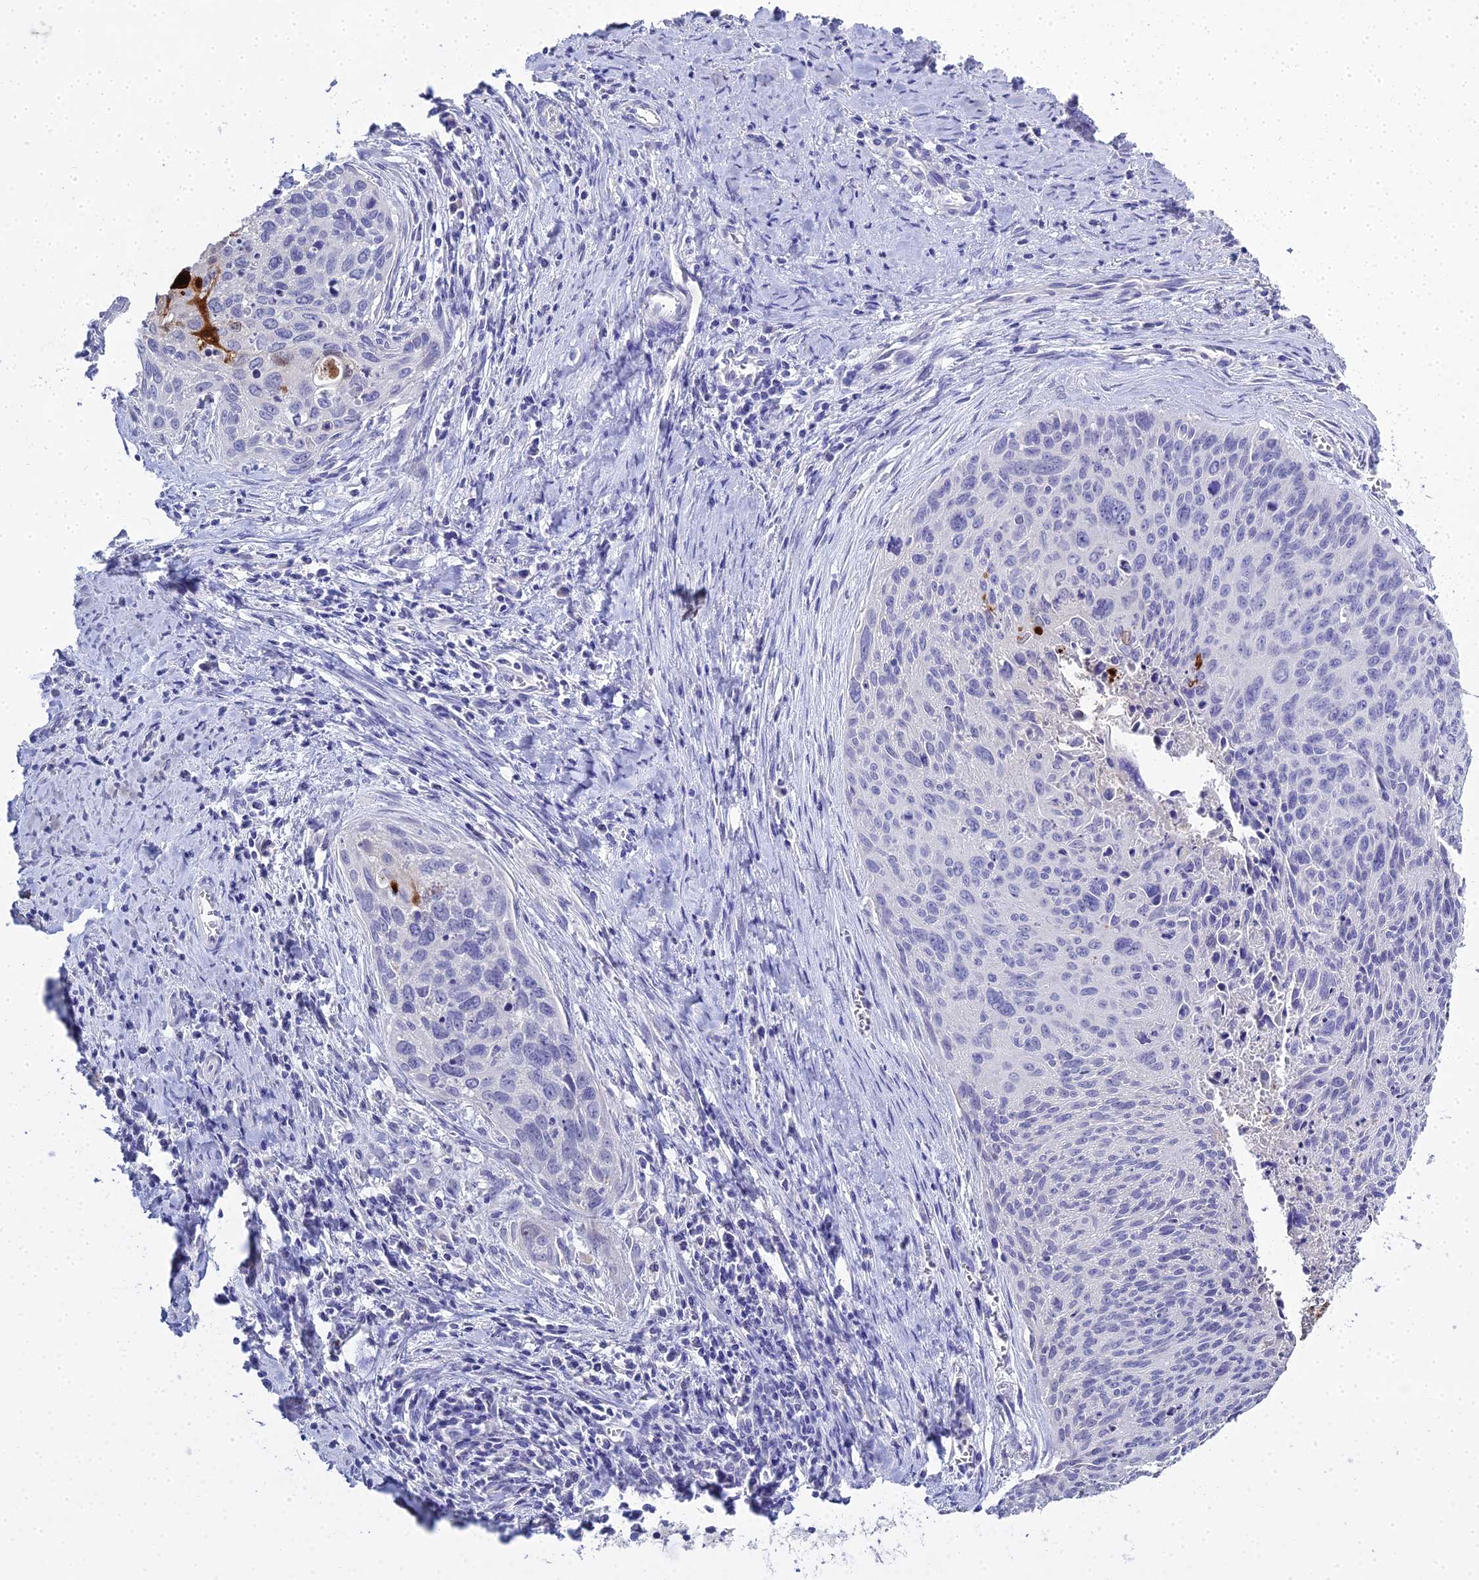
{"staining": {"intensity": "negative", "quantity": "none", "location": "none"}, "tissue": "cervical cancer", "cell_type": "Tumor cells", "image_type": "cancer", "snomed": [{"axis": "morphology", "description": "Squamous cell carcinoma, NOS"}, {"axis": "topography", "description": "Cervix"}], "caption": "Cervical cancer (squamous cell carcinoma) was stained to show a protein in brown. There is no significant expression in tumor cells. (DAB immunohistochemistry with hematoxylin counter stain).", "gene": "S100A7", "patient": {"sex": "female", "age": 55}}